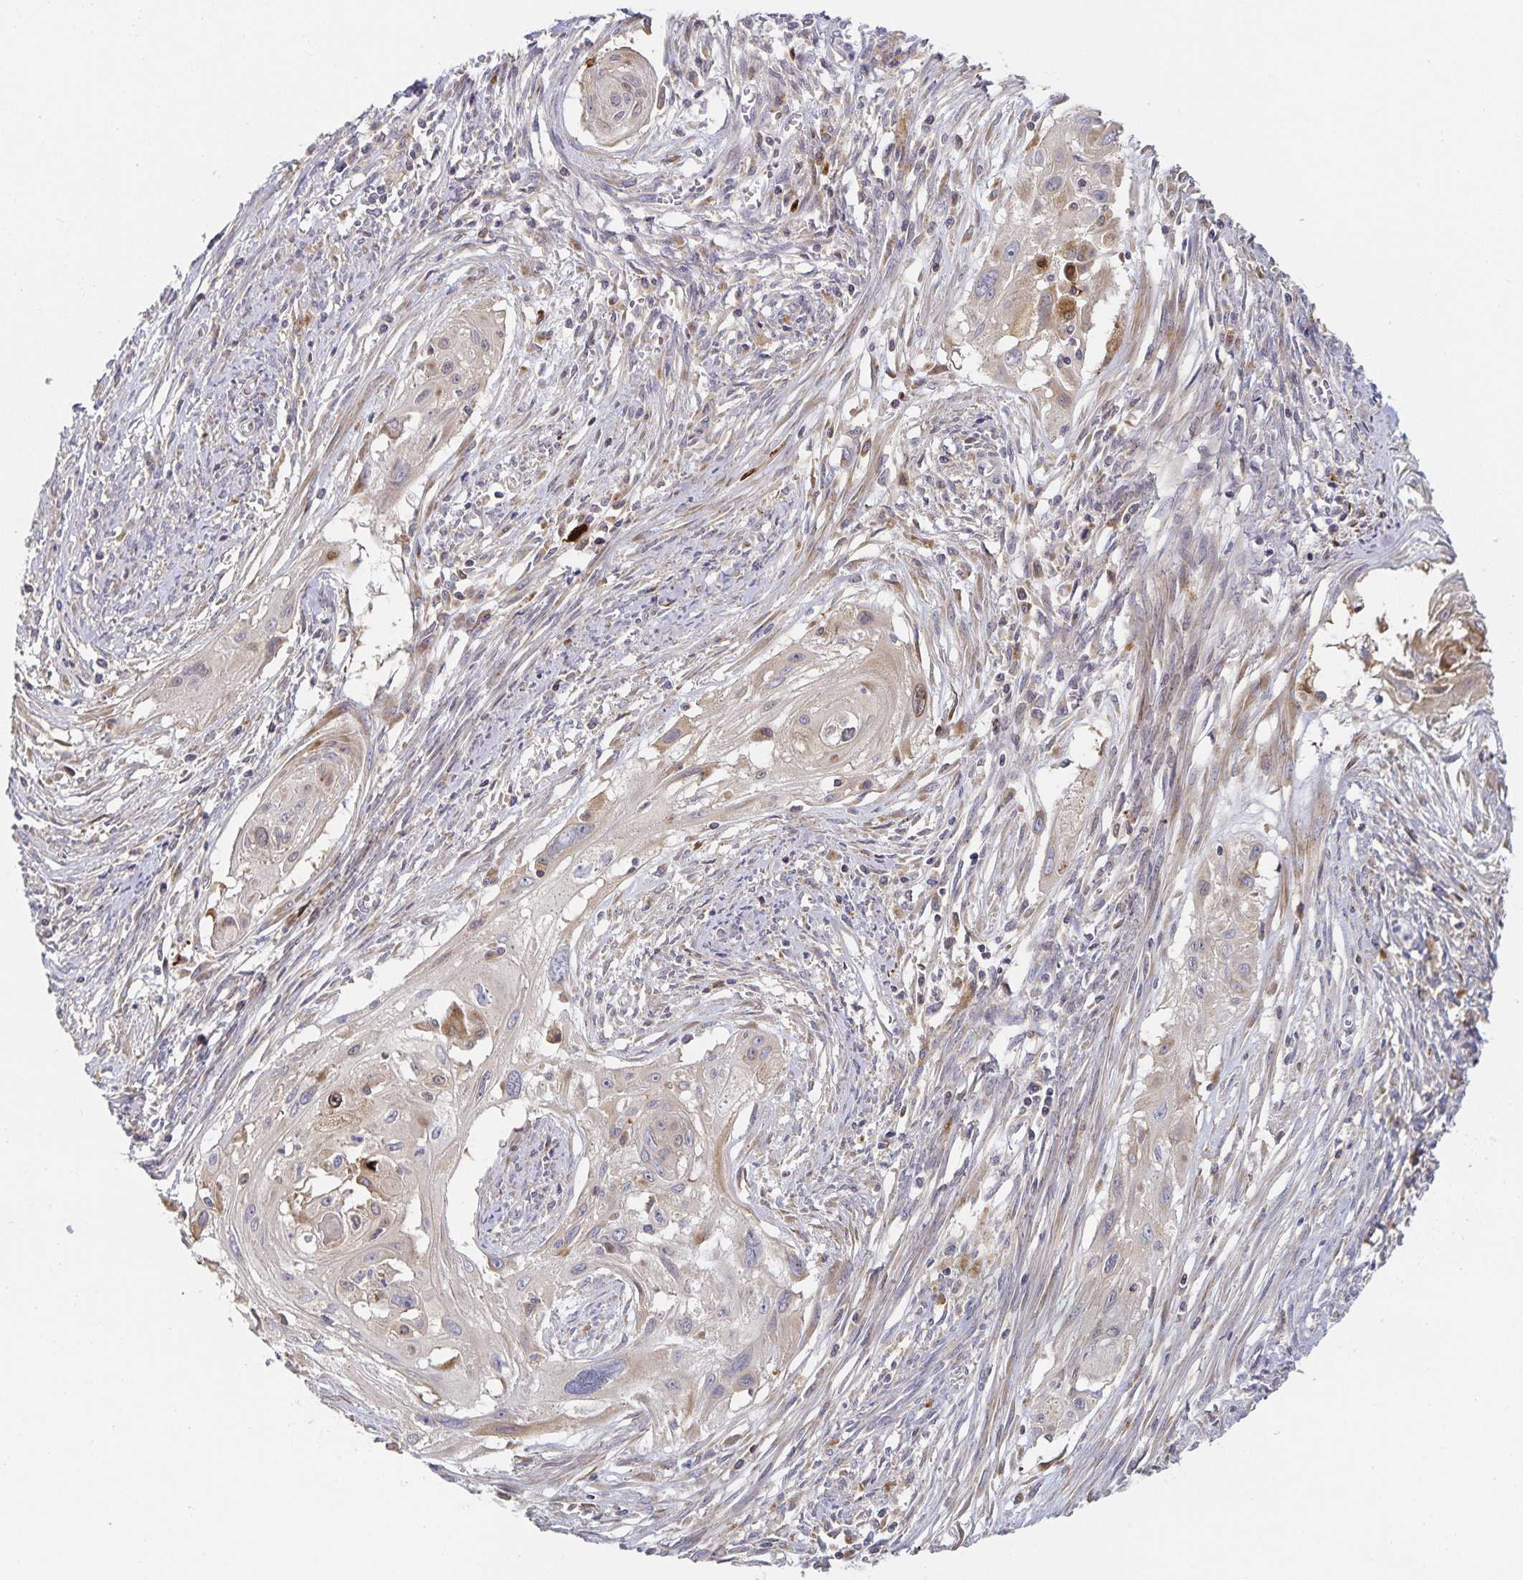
{"staining": {"intensity": "weak", "quantity": "<25%", "location": "cytoplasmic/membranous"}, "tissue": "cervical cancer", "cell_type": "Tumor cells", "image_type": "cancer", "snomed": [{"axis": "morphology", "description": "Squamous cell carcinoma, NOS"}, {"axis": "topography", "description": "Cervix"}], "caption": "An IHC micrograph of cervical squamous cell carcinoma is shown. There is no staining in tumor cells of cervical squamous cell carcinoma.", "gene": "NOMO1", "patient": {"sex": "female", "age": 49}}